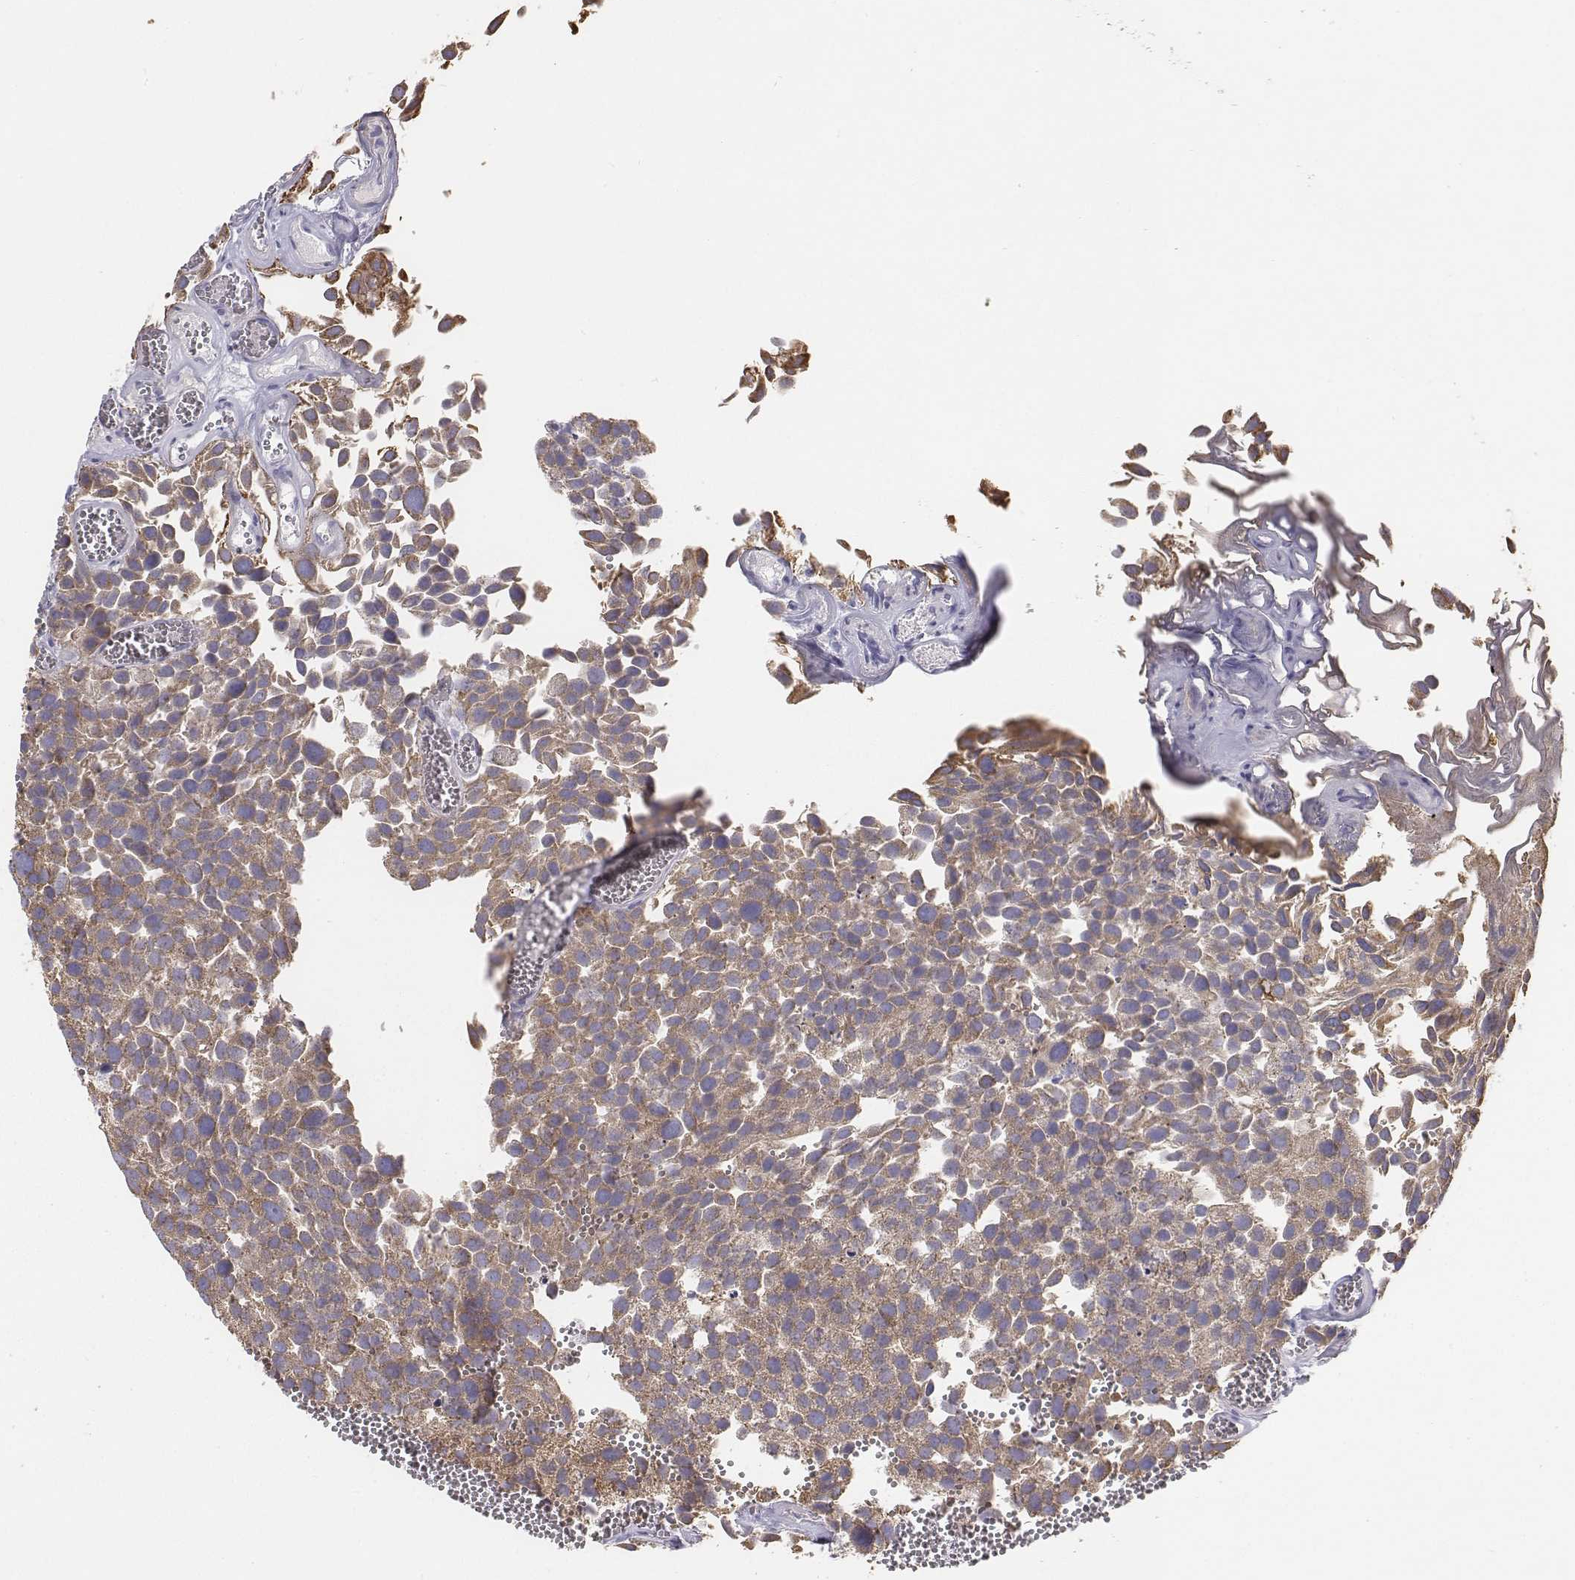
{"staining": {"intensity": "moderate", "quantity": "25%-75%", "location": "cytoplasmic/membranous"}, "tissue": "urothelial cancer", "cell_type": "Tumor cells", "image_type": "cancer", "snomed": [{"axis": "morphology", "description": "Urothelial carcinoma, Low grade"}, {"axis": "topography", "description": "Urinary bladder"}], "caption": "Urothelial cancer stained with a protein marker displays moderate staining in tumor cells.", "gene": "CHST14", "patient": {"sex": "female", "age": 69}}